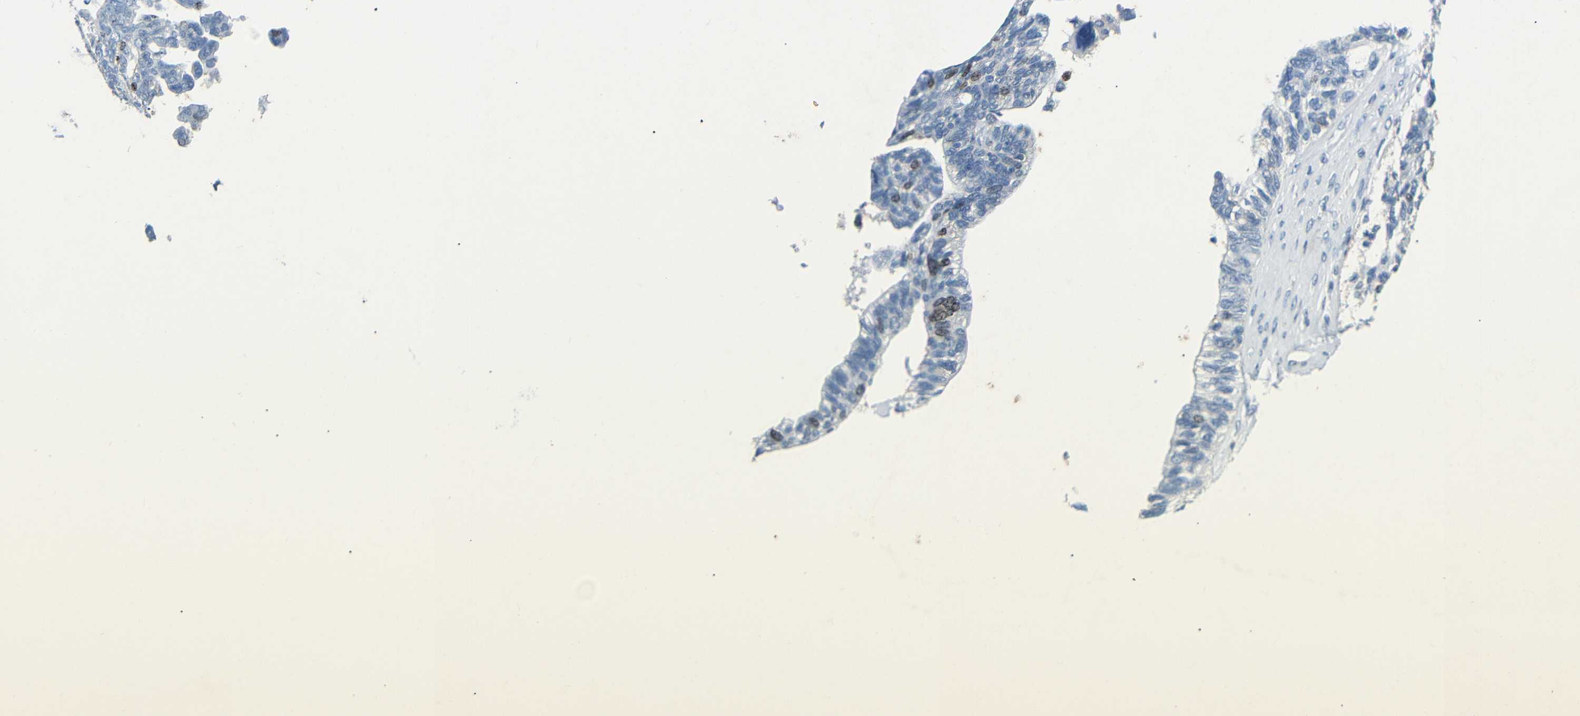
{"staining": {"intensity": "moderate", "quantity": "<25%", "location": "nuclear"}, "tissue": "ovarian cancer", "cell_type": "Tumor cells", "image_type": "cancer", "snomed": [{"axis": "morphology", "description": "Cystadenocarcinoma, serous, NOS"}, {"axis": "topography", "description": "Ovary"}], "caption": "Tumor cells show low levels of moderate nuclear positivity in approximately <25% of cells in human ovarian cancer. The staining was performed using DAB (3,3'-diaminobenzidine), with brown indicating positive protein expression. Nuclei are stained blue with hematoxylin.", "gene": "INCENP", "patient": {"sex": "female", "age": 79}}